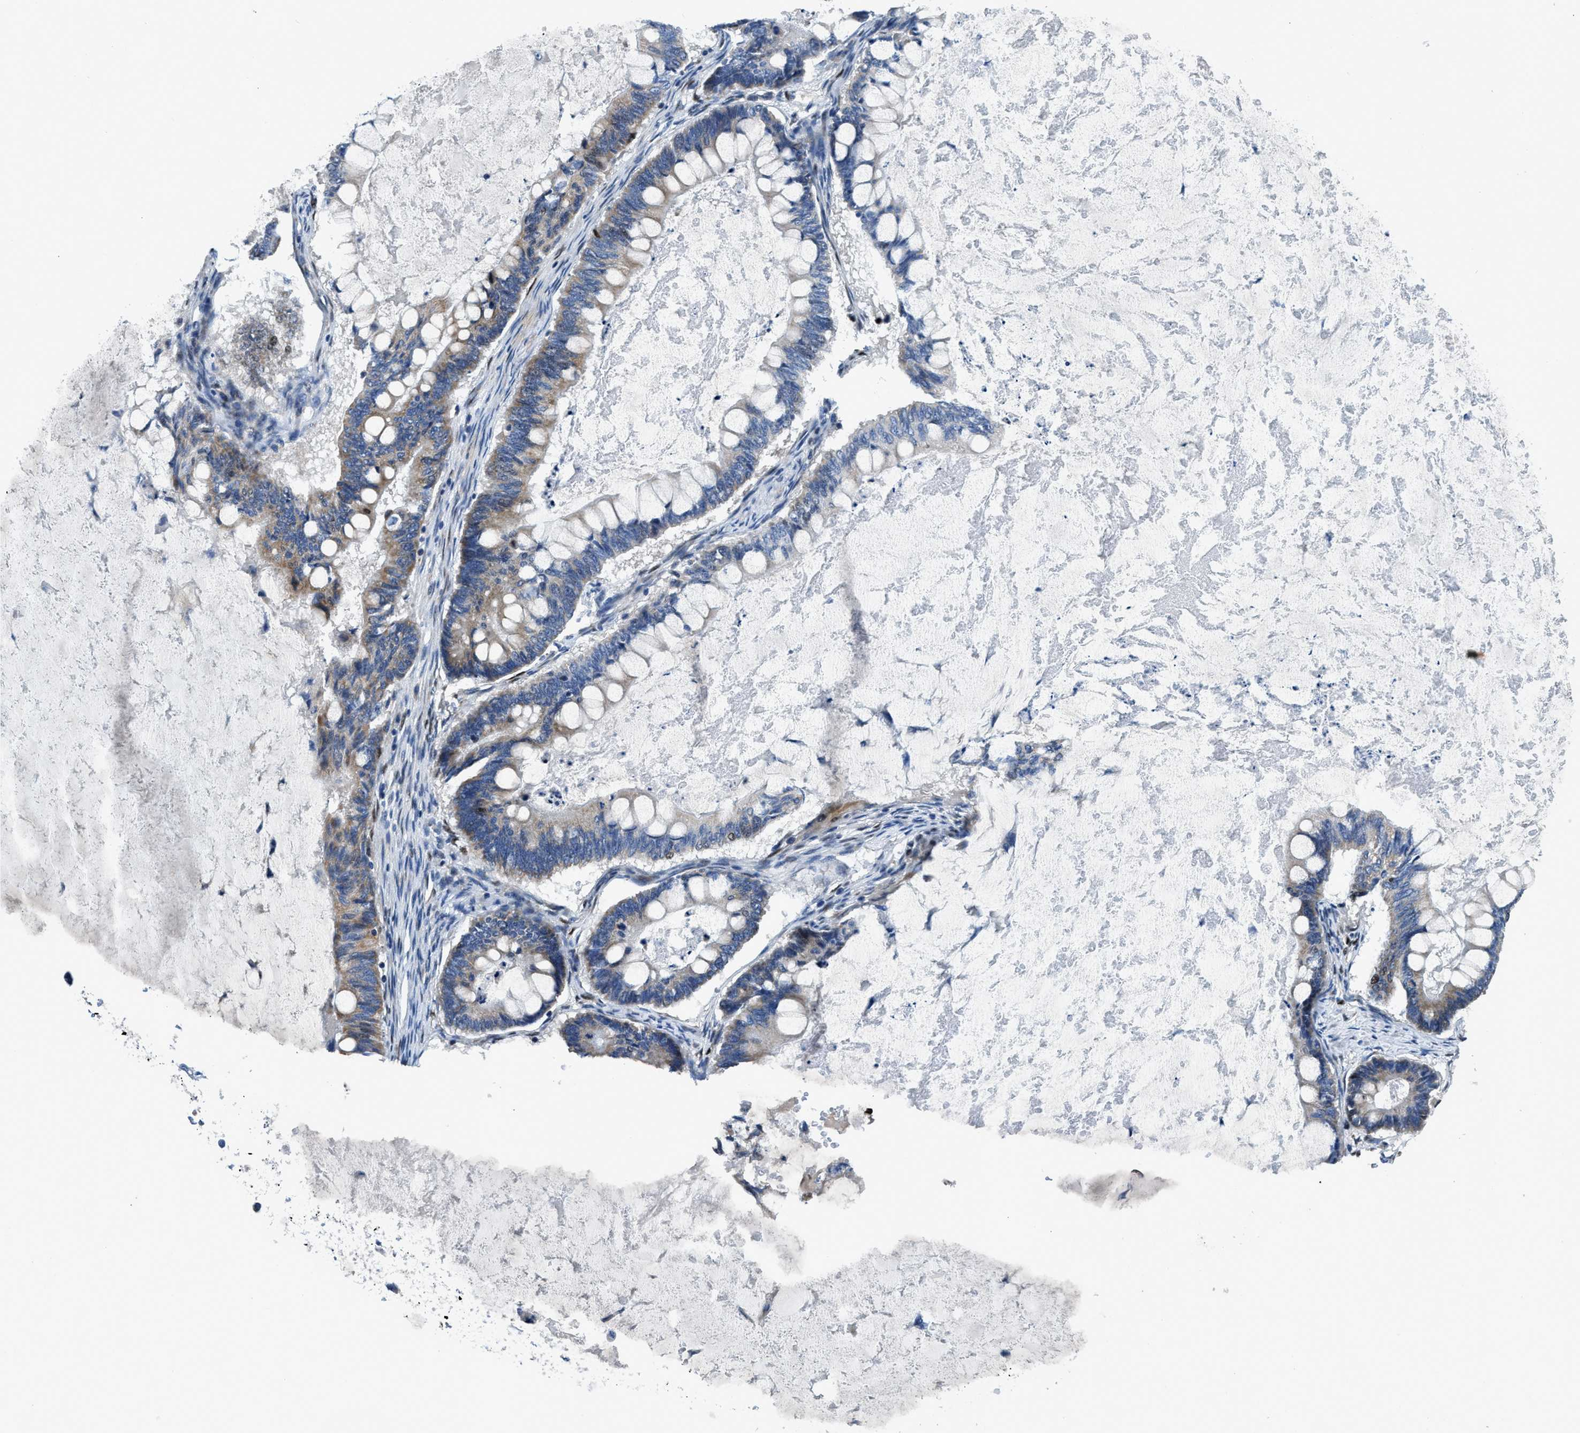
{"staining": {"intensity": "moderate", "quantity": "25%-75%", "location": "cytoplasmic/membranous"}, "tissue": "ovarian cancer", "cell_type": "Tumor cells", "image_type": "cancer", "snomed": [{"axis": "morphology", "description": "Cystadenocarcinoma, mucinous, NOS"}, {"axis": "topography", "description": "Ovary"}], "caption": "This micrograph displays immunohistochemistry staining of human ovarian mucinous cystadenocarcinoma, with medium moderate cytoplasmic/membranous positivity in about 25%-75% of tumor cells.", "gene": "EGR1", "patient": {"sex": "female", "age": 61}}